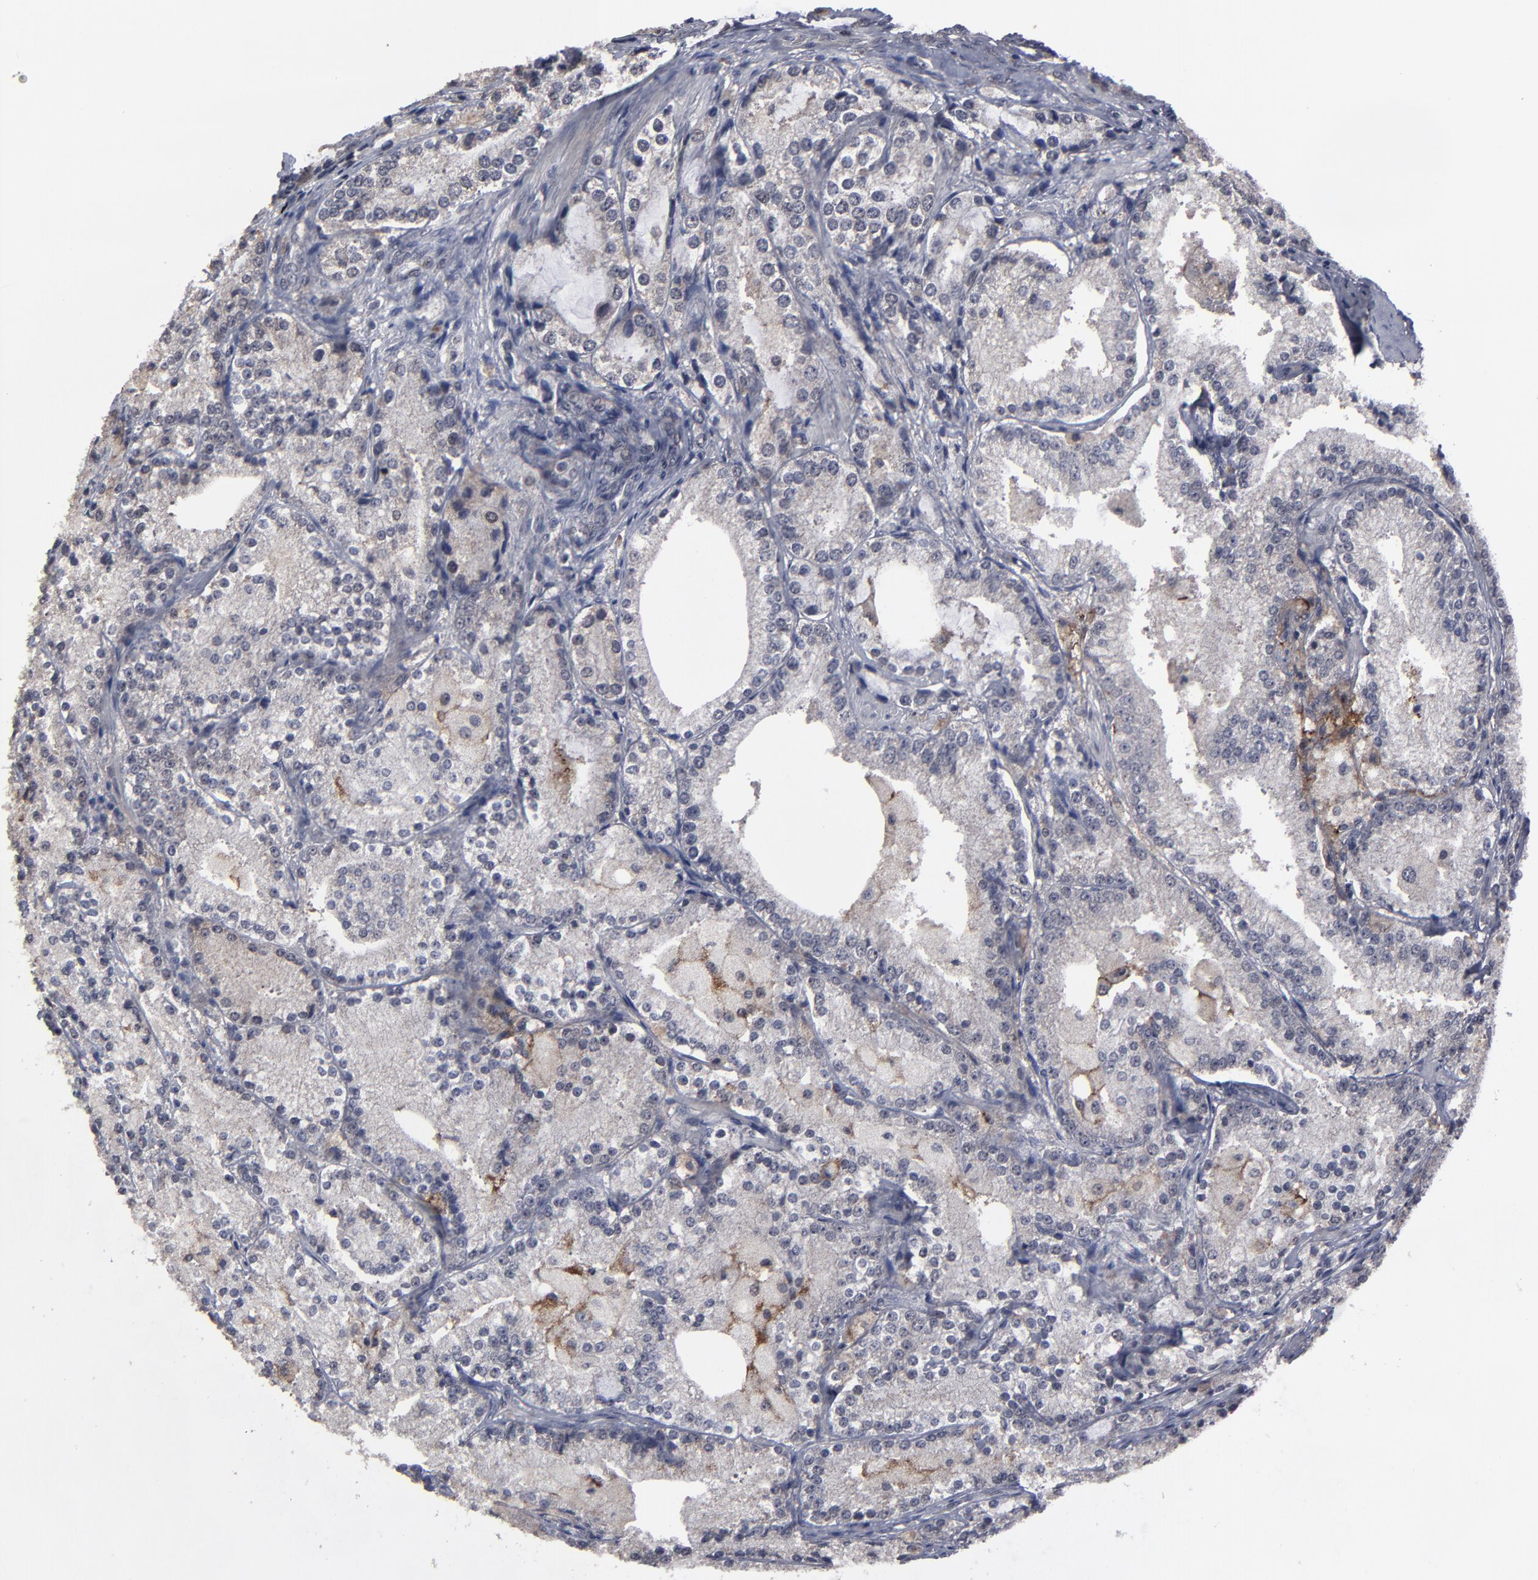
{"staining": {"intensity": "weak", "quantity": "25%-75%", "location": "cytoplasmic/membranous"}, "tissue": "prostate cancer", "cell_type": "Tumor cells", "image_type": "cancer", "snomed": [{"axis": "morphology", "description": "Adenocarcinoma, High grade"}, {"axis": "topography", "description": "Prostate"}], "caption": "Protein staining of prostate cancer tissue exhibits weak cytoplasmic/membranous staining in approximately 25%-75% of tumor cells. (DAB = brown stain, brightfield microscopy at high magnification).", "gene": "SLC22A17", "patient": {"sex": "male", "age": 63}}